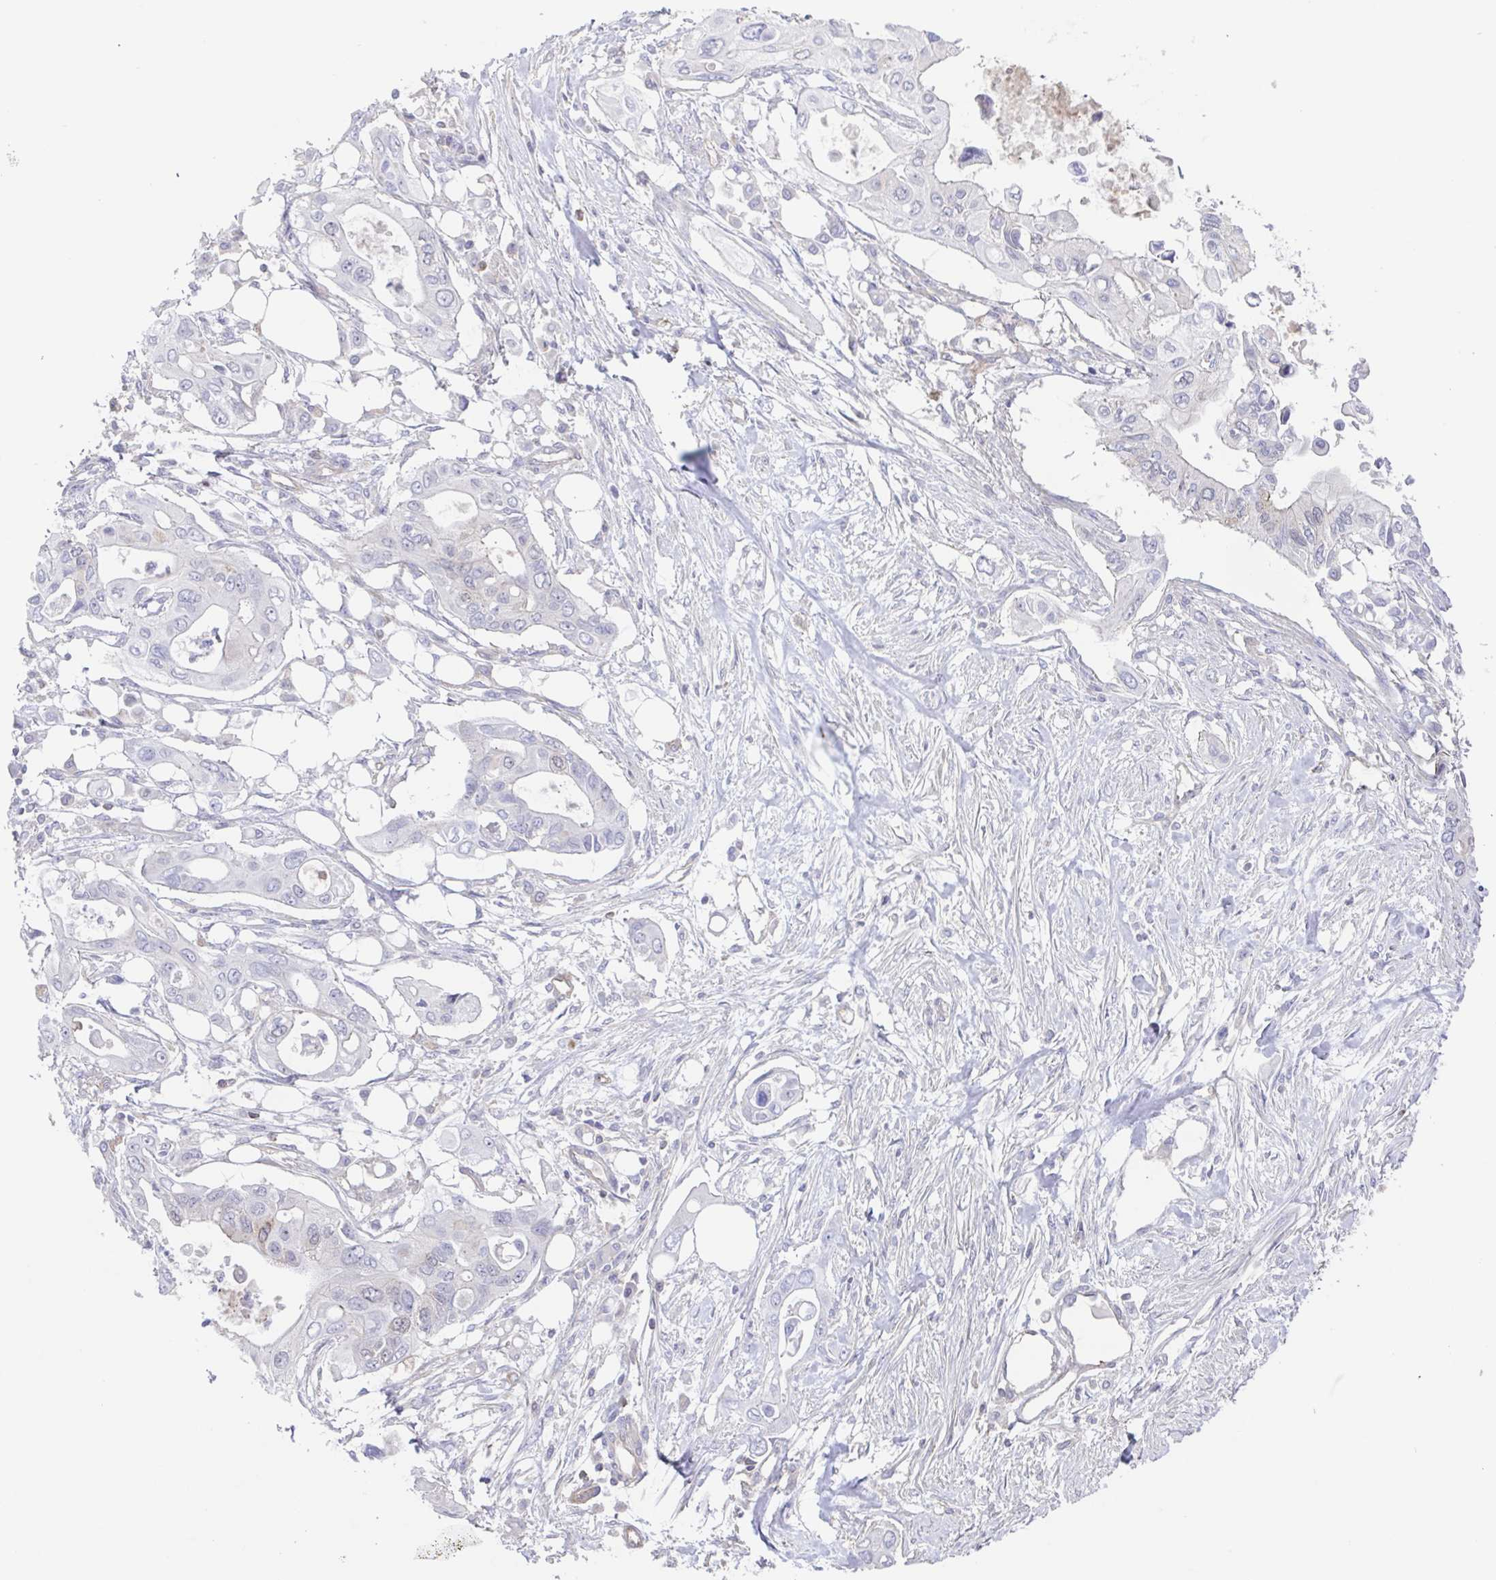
{"staining": {"intensity": "weak", "quantity": "<25%", "location": "nuclear"}, "tissue": "pancreatic cancer", "cell_type": "Tumor cells", "image_type": "cancer", "snomed": [{"axis": "morphology", "description": "Adenocarcinoma, NOS"}, {"axis": "topography", "description": "Pancreas"}], "caption": "Immunohistochemical staining of adenocarcinoma (pancreatic) reveals no significant positivity in tumor cells. The staining is performed using DAB brown chromogen with nuclei counter-stained in using hematoxylin.", "gene": "AGFG2", "patient": {"sex": "female", "age": 63}}